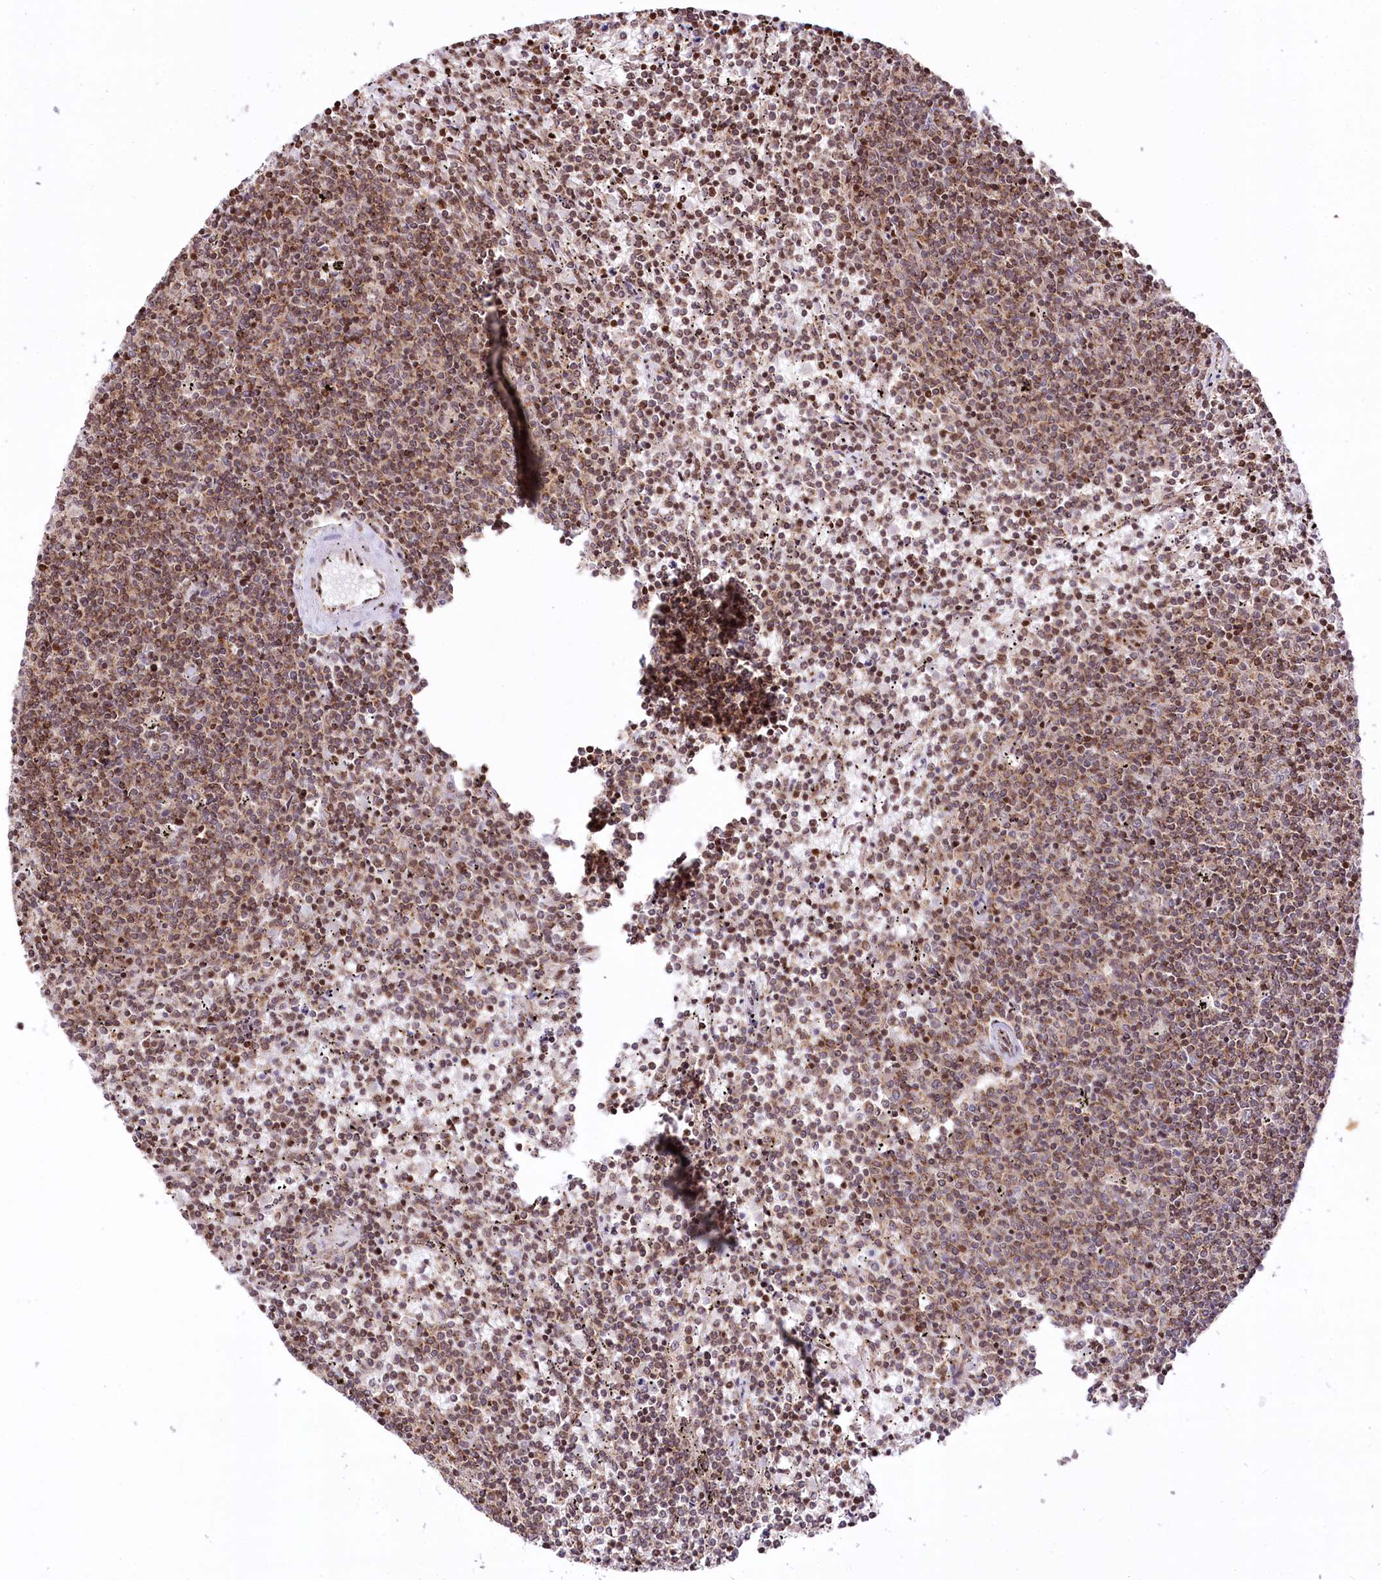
{"staining": {"intensity": "moderate", "quantity": ">75%", "location": "cytoplasmic/membranous,nuclear"}, "tissue": "lymphoma", "cell_type": "Tumor cells", "image_type": "cancer", "snomed": [{"axis": "morphology", "description": "Malignant lymphoma, non-Hodgkin's type, Low grade"}, {"axis": "topography", "description": "Spleen"}], "caption": "Tumor cells display moderate cytoplasmic/membranous and nuclear expression in about >75% of cells in lymphoma.", "gene": "ZFYVE27", "patient": {"sex": "female", "age": 50}}